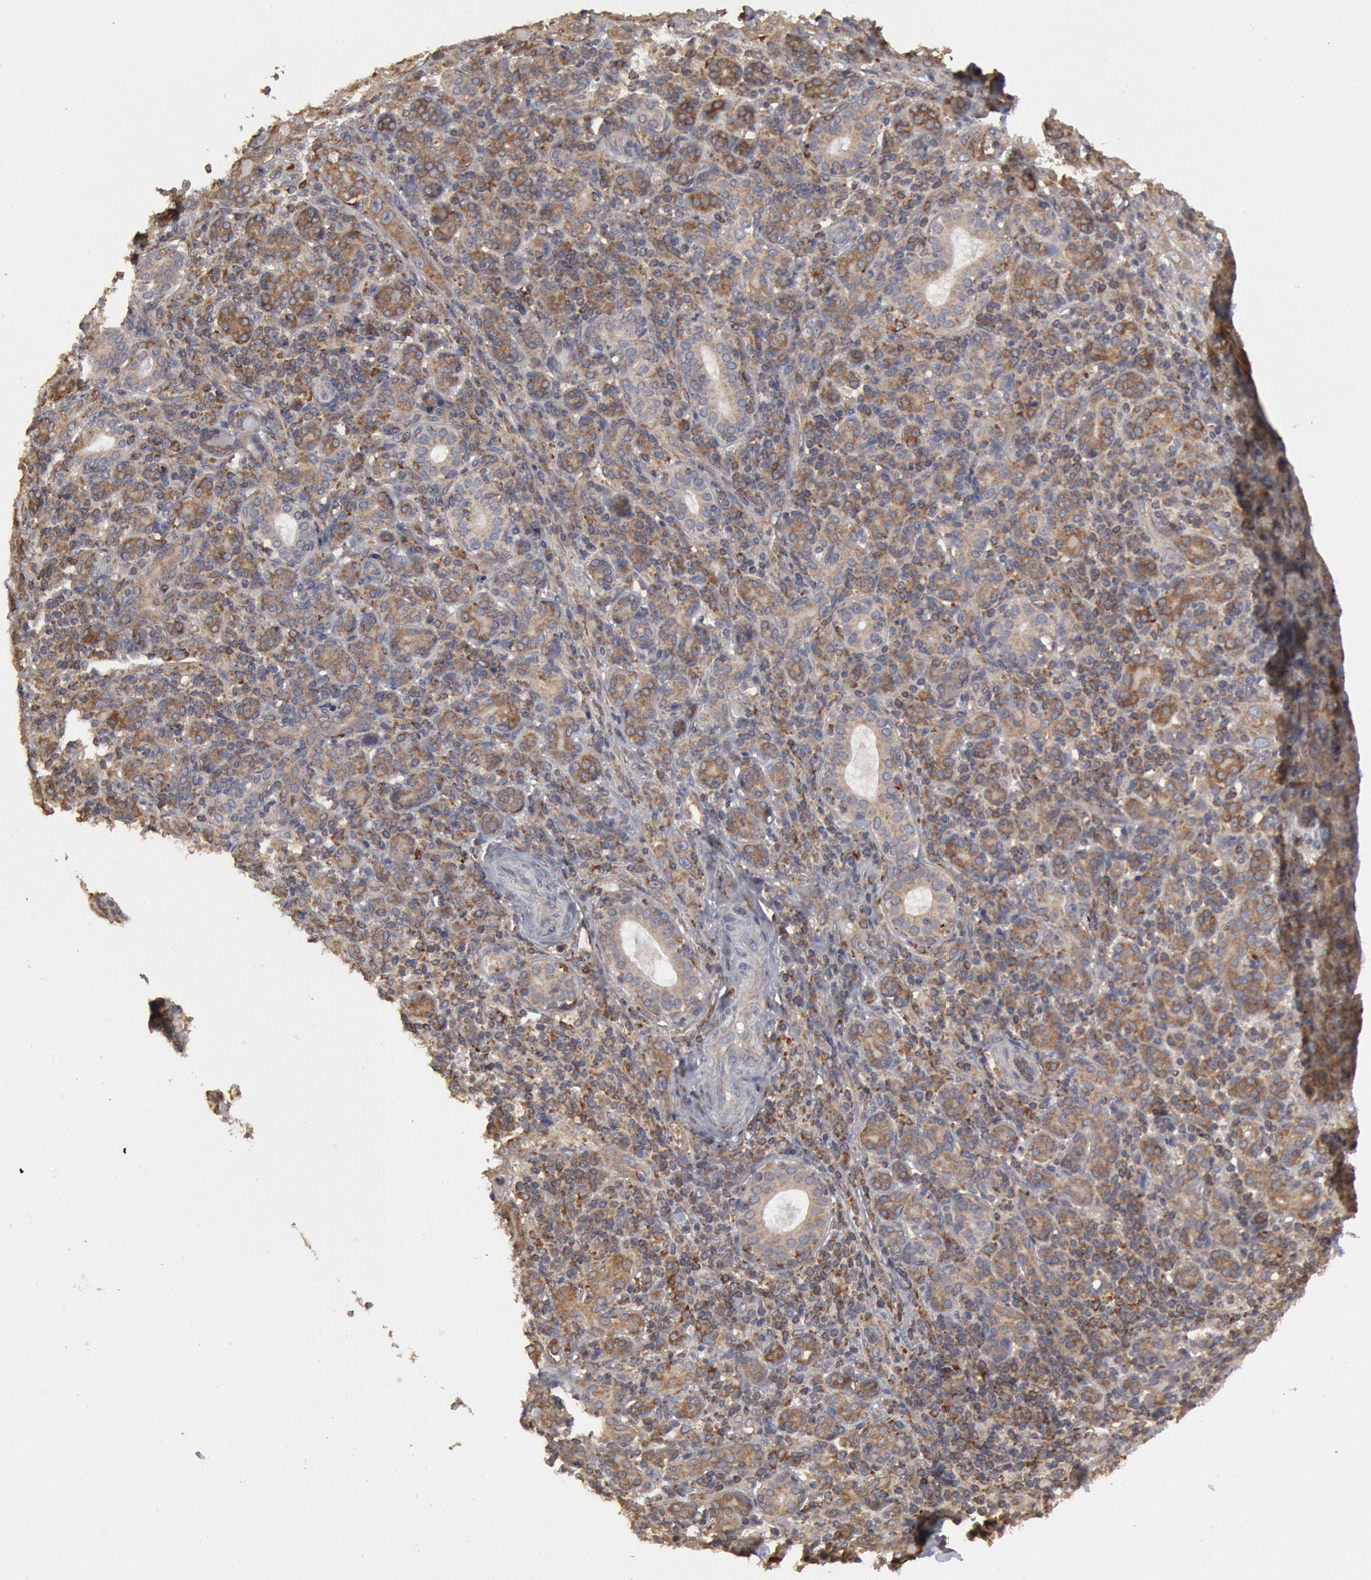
{"staining": {"intensity": "weak", "quantity": ">75%", "location": "cytoplasmic/membranous"}, "tissue": "skin cancer", "cell_type": "Tumor cells", "image_type": "cancer", "snomed": [{"axis": "morphology", "description": "Squamous cell carcinoma, NOS"}, {"axis": "topography", "description": "Skin"}], "caption": "The immunohistochemical stain shows weak cytoplasmic/membranous staining in tumor cells of skin squamous cell carcinoma tissue.", "gene": "OSBPL8", "patient": {"sex": "male", "age": 84}}